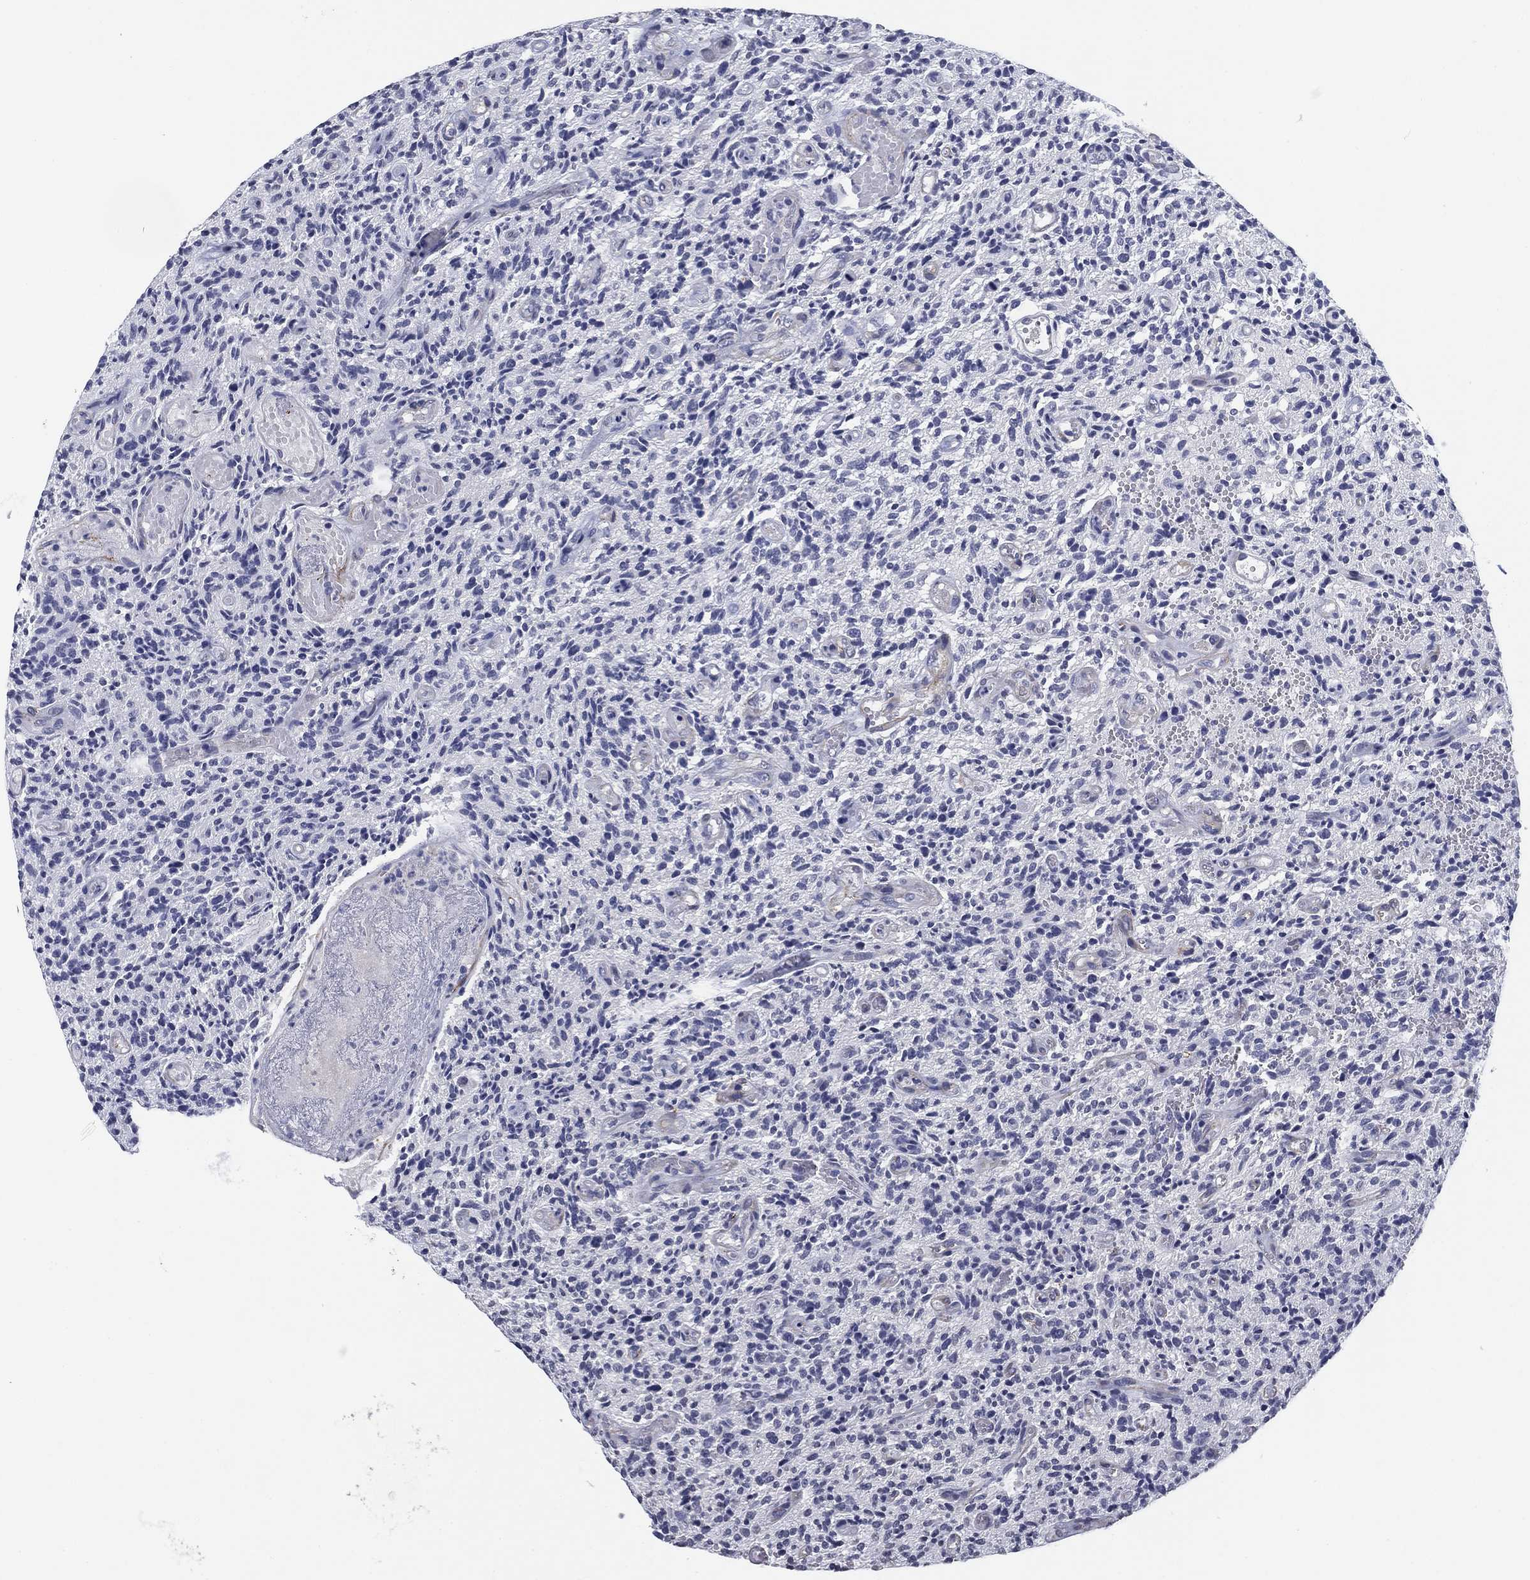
{"staining": {"intensity": "negative", "quantity": "none", "location": "none"}, "tissue": "glioma", "cell_type": "Tumor cells", "image_type": "cancer", "snomed": [{"axis": "morphology", "description": "Glioma, malignant, High grade"}, {"axis": "topography", "description": "Brain"}], "caption": "This is an immunohistochemistry image of human glioma. There is no expression in tumor cells.", "gene": "OTUB2", "patient": {"sex": "male", "age": 64}}